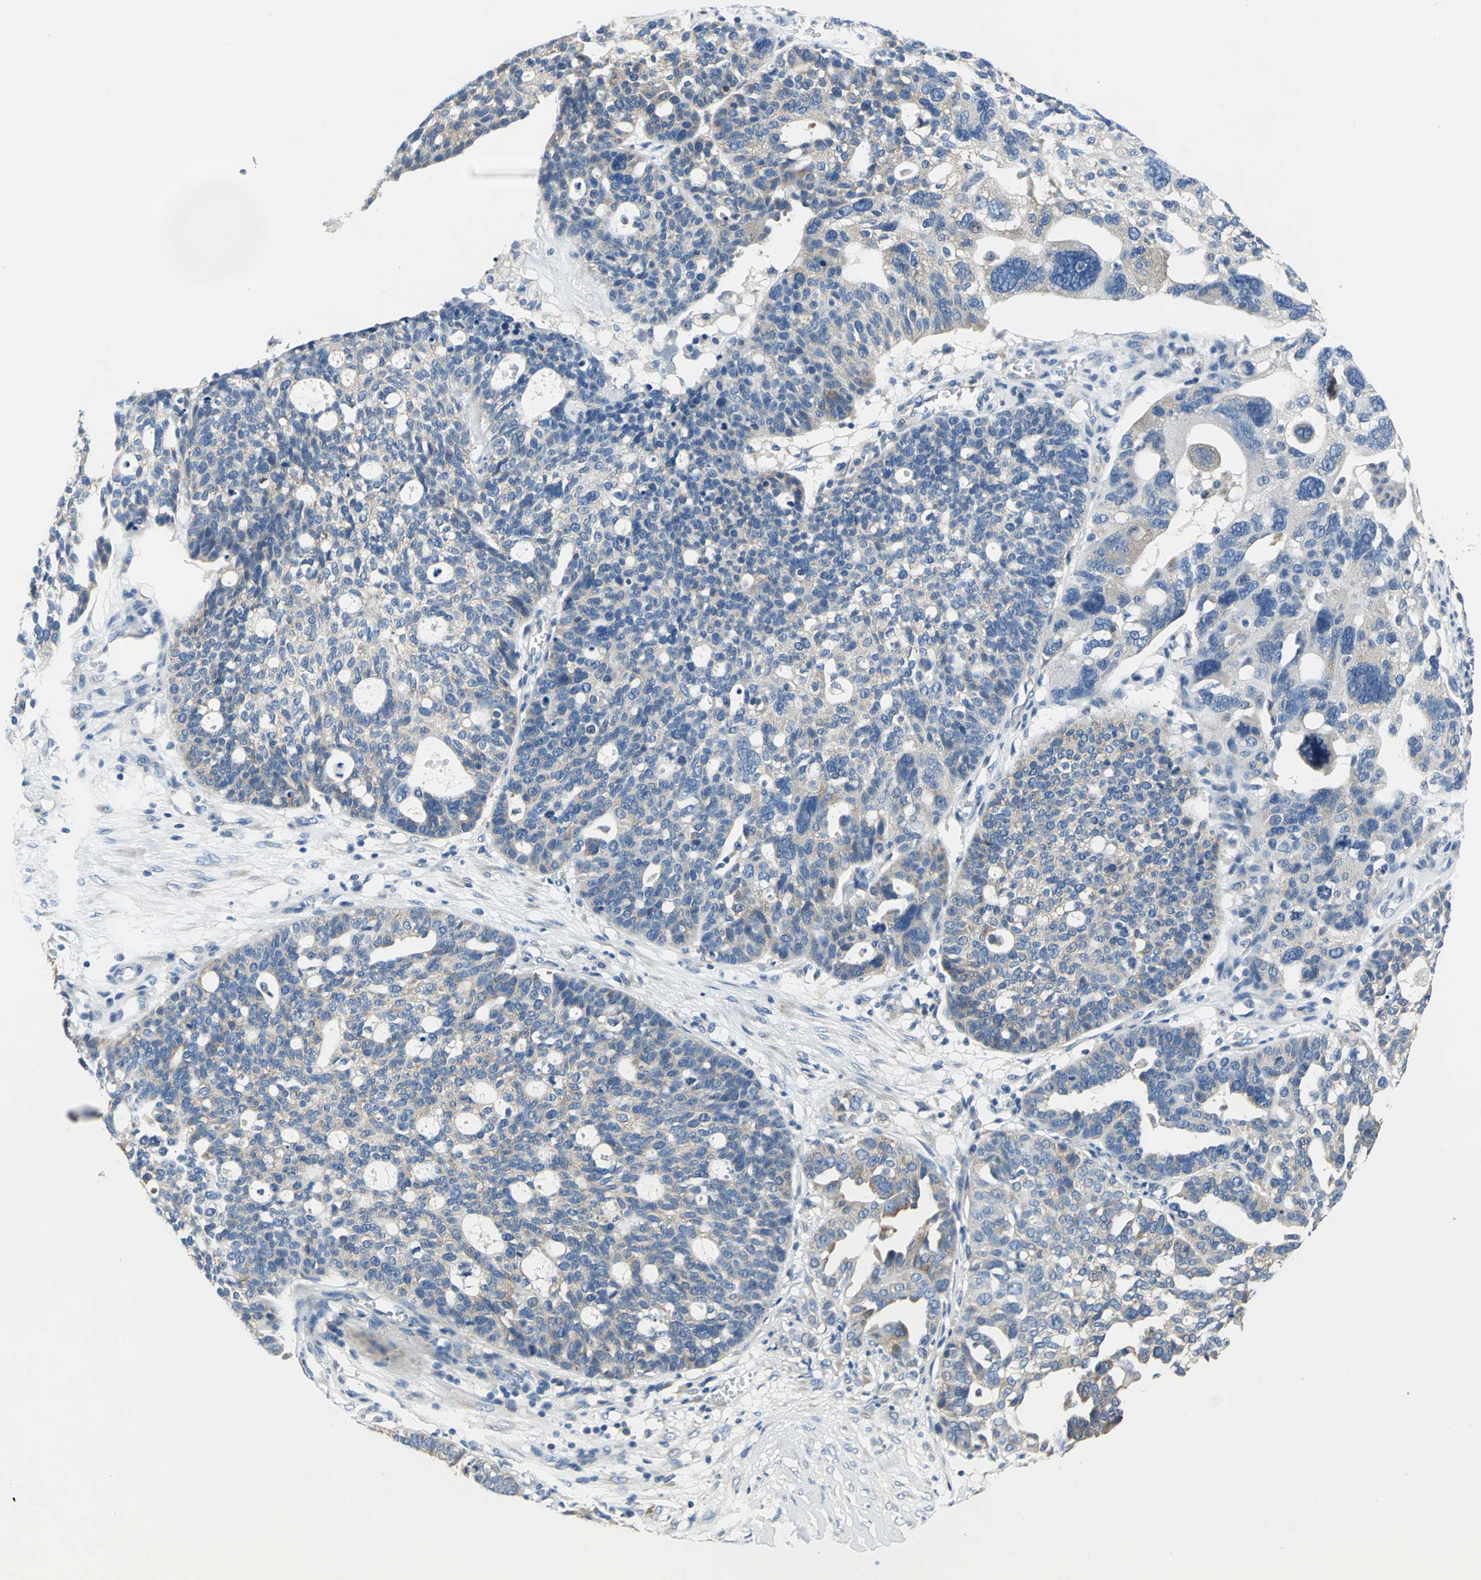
{"staining": {"intensity": "moderate", "quantity": "<25%", "location": "cytoplasmic/membranous"}, "tissue": "ovarian cancer", "cell_type": "Tumor cells", "image_type": "cancer", "snomed": [{"axis": "morphology", "description": "Cystadenocarcinoma, serous, NOS"}, {"axis": "topography", "description": "Ovary"}], "caption": "This micrograph displays ovarian serous cystadenocarcinoma stained with immunohistochemistry to label a protein in brown. The cytoplasmic/membranous of tumor cells show moderate positivity for the protein. Nuclei are counter-stained blue.", "gene": "TRIM25", "patient": {"sex": "female", "age": 59}}